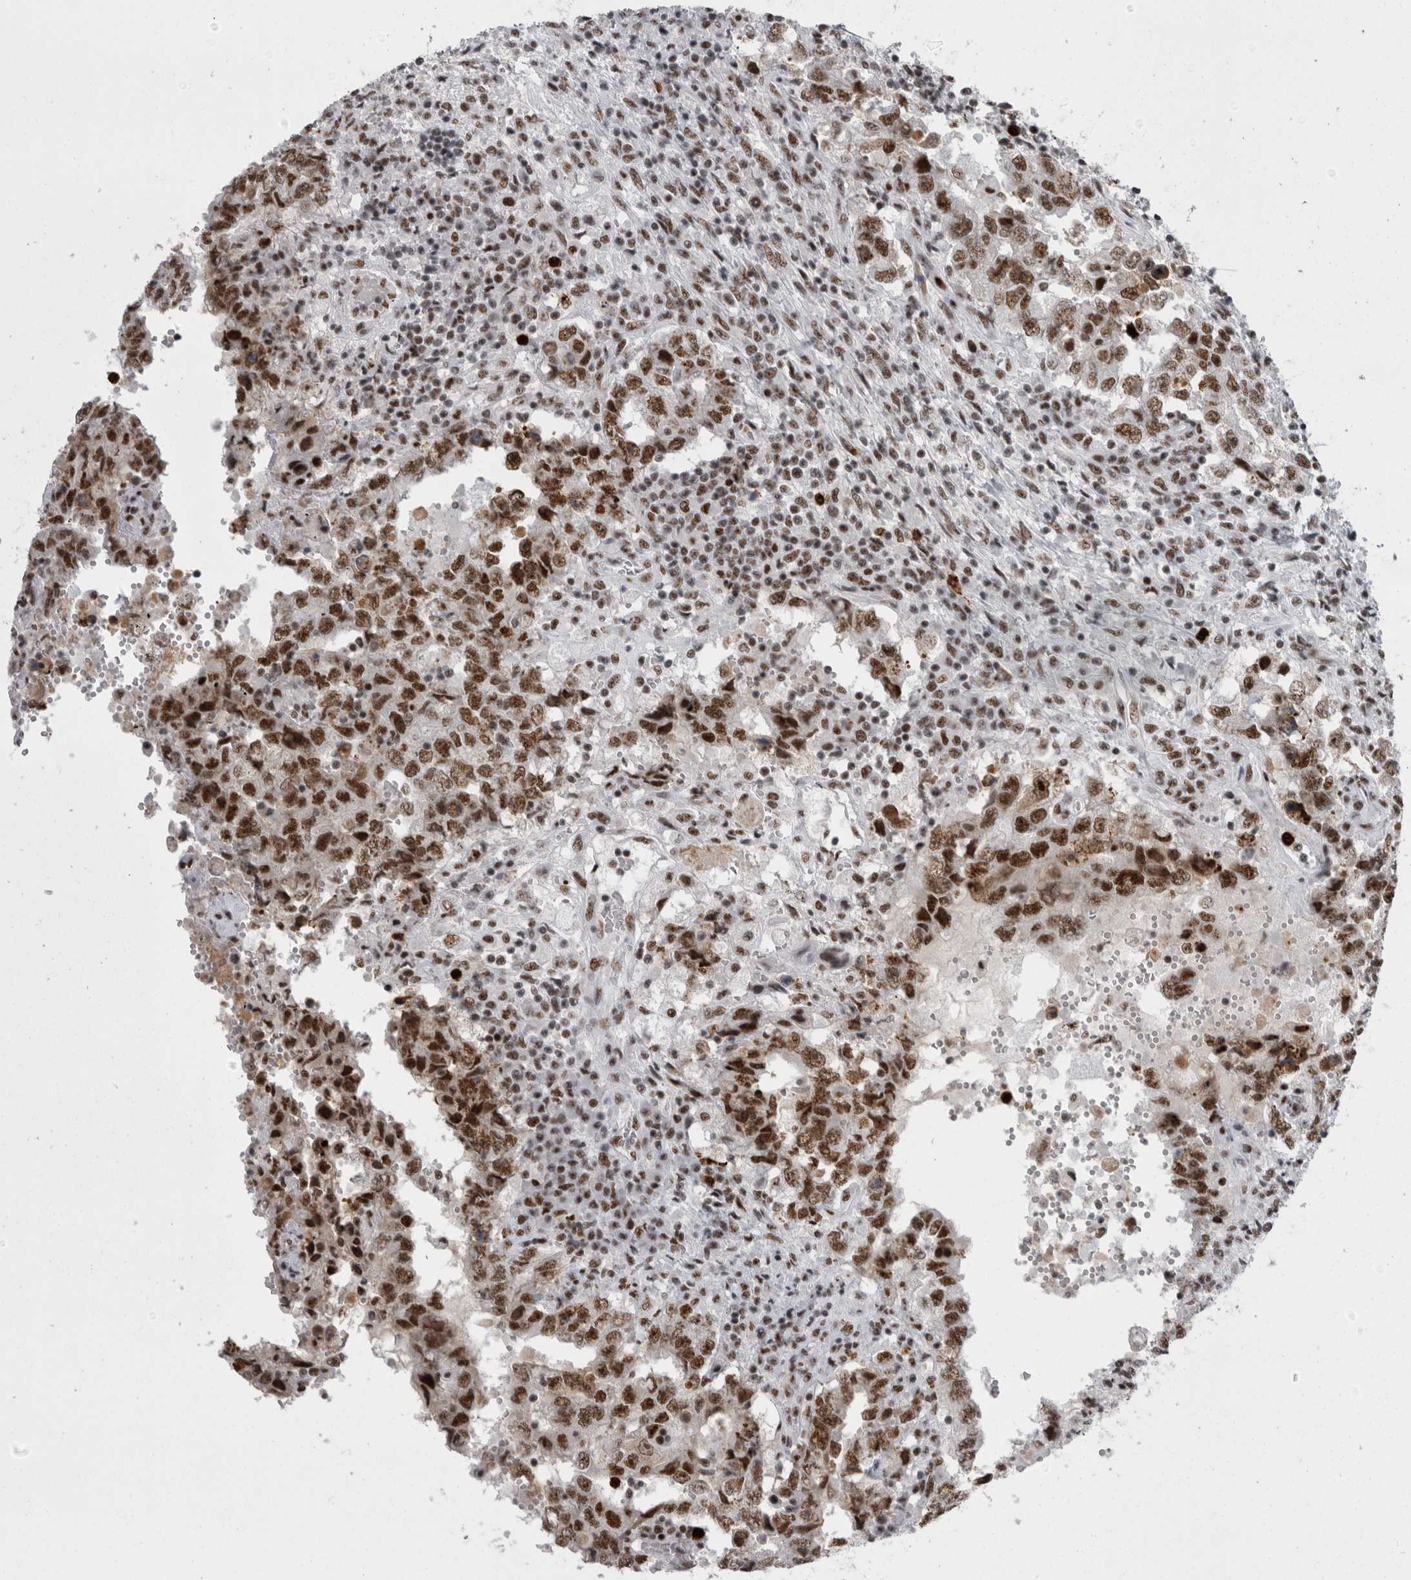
{"staining": {"intensity": "moderate", "quantity": ">75%", "location": "nuclear"}, "tissue": "testis cancer", "cell_type": "Tumor cells", "image_type": "cancer", "snomed": [{"axis": "morphology", "description": "Carcinoma, Embryonal, NOS"}, {"axis": "topography", "description": "Testis"}], "caption": "Immunohistochemical staining of human testis cancer (embryonal carcinoma) reveals medium levels of moderate nuclear positivity in approximately >75% of tumor cells. (Stains: DAB (3,3'-diaminobenzidine) in brown, nuclei in blue, Microscopy: brightfield microscopy at high magnification).", "gene": "SNRNP40", "patient": {"sex": "male", "age": 26}}